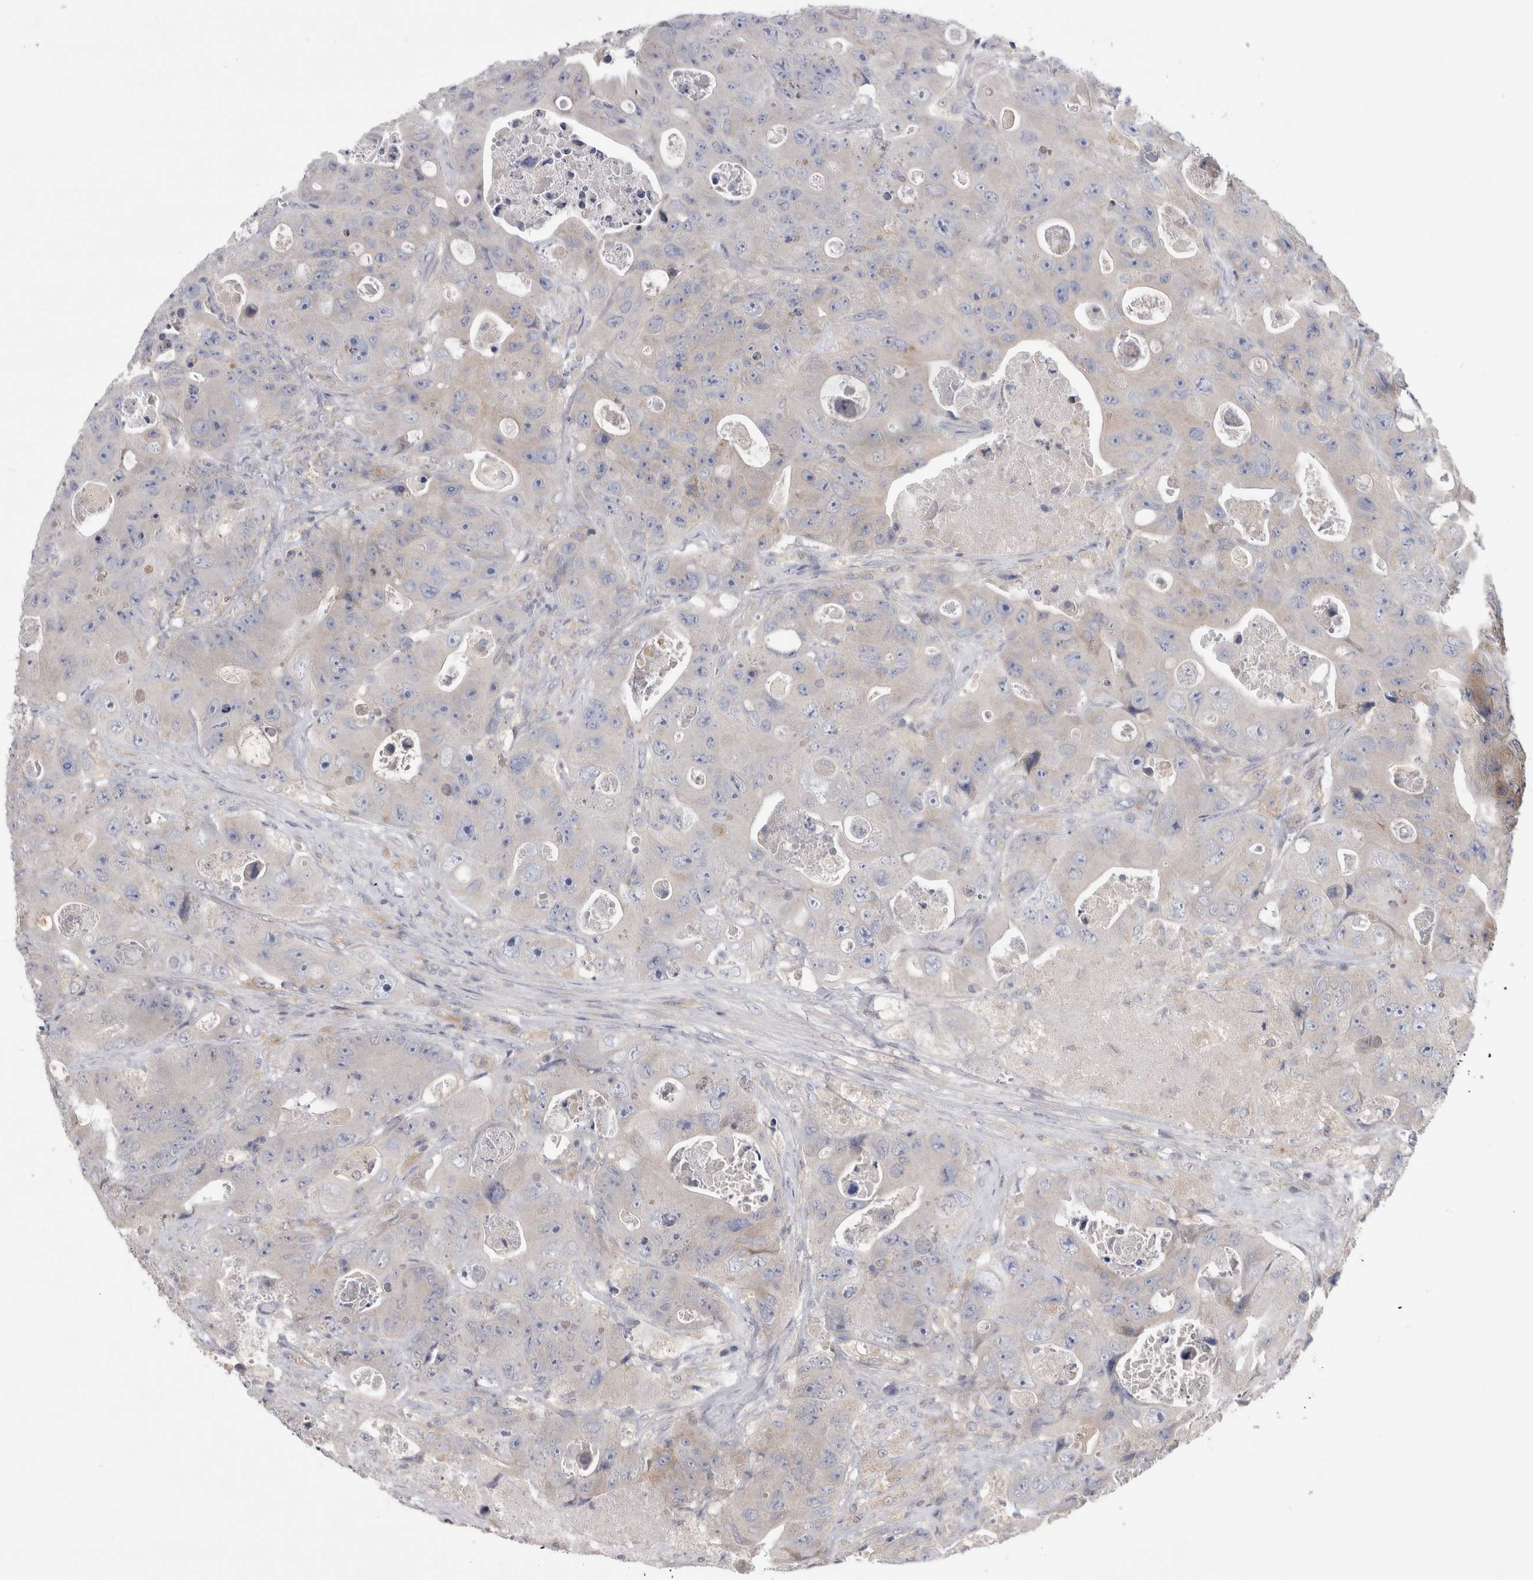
{"staining": {"intensity": "weak", "quantity": "<25%", "location": "cytoplasmic/membranous"}, "tissue": "colorectal cancer", "cell_type": "Tumor cells", "image_type": "cancer", "snomed": [{"axis": "morphology", "description": "Adenocarcinoma, NOS"}, {"axis": "topography", "description": "Colon"}], "caption": "Adenocarcinoma (colorectal) was stained to show a protein in brown. There is no significant staining in tumor cells.", "gene": "SRD5A3", "patient": {"sex": "female", "age": 46}}